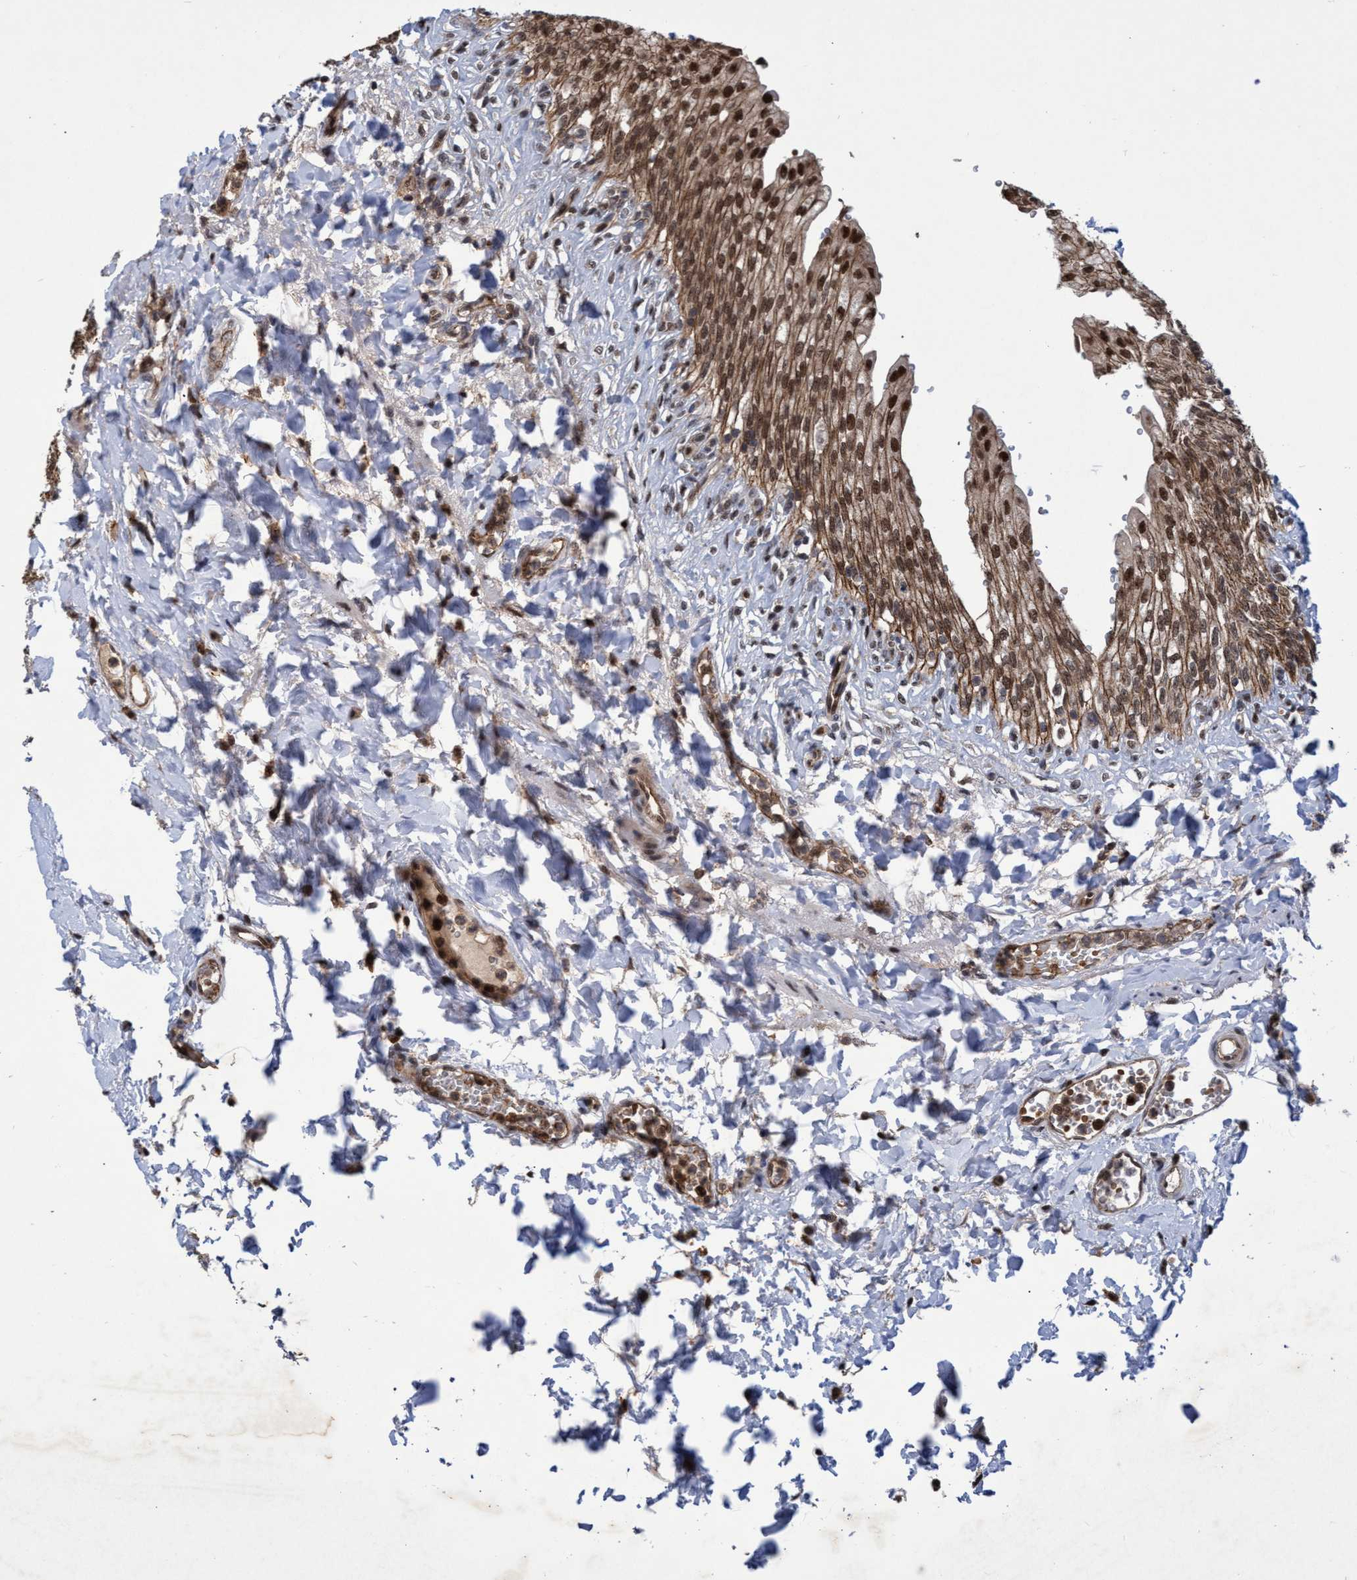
{"staining": {"intensity": "strong", "quantity": ">75%", "location": "cytoplasmic/membranous,nuclear"}, "tissue": "urinary bladder", "cell_type": "Urothelial cells", "image_type": "normal", "snomed": [{"axis": "morphology", "description": "Urothelial carcinoma, High grade"}, {"axis": "topography", "description": "Urinary bladder"}], "caption": "Brown immunohistochemical staining in normal human urinary bladder demonstrates strong cytoplasmic/membranous,nuclear staining in about >75% of urothelial cells.", "gene": "GTF2F1", "patient": {"sex": "male", "age": 46}}